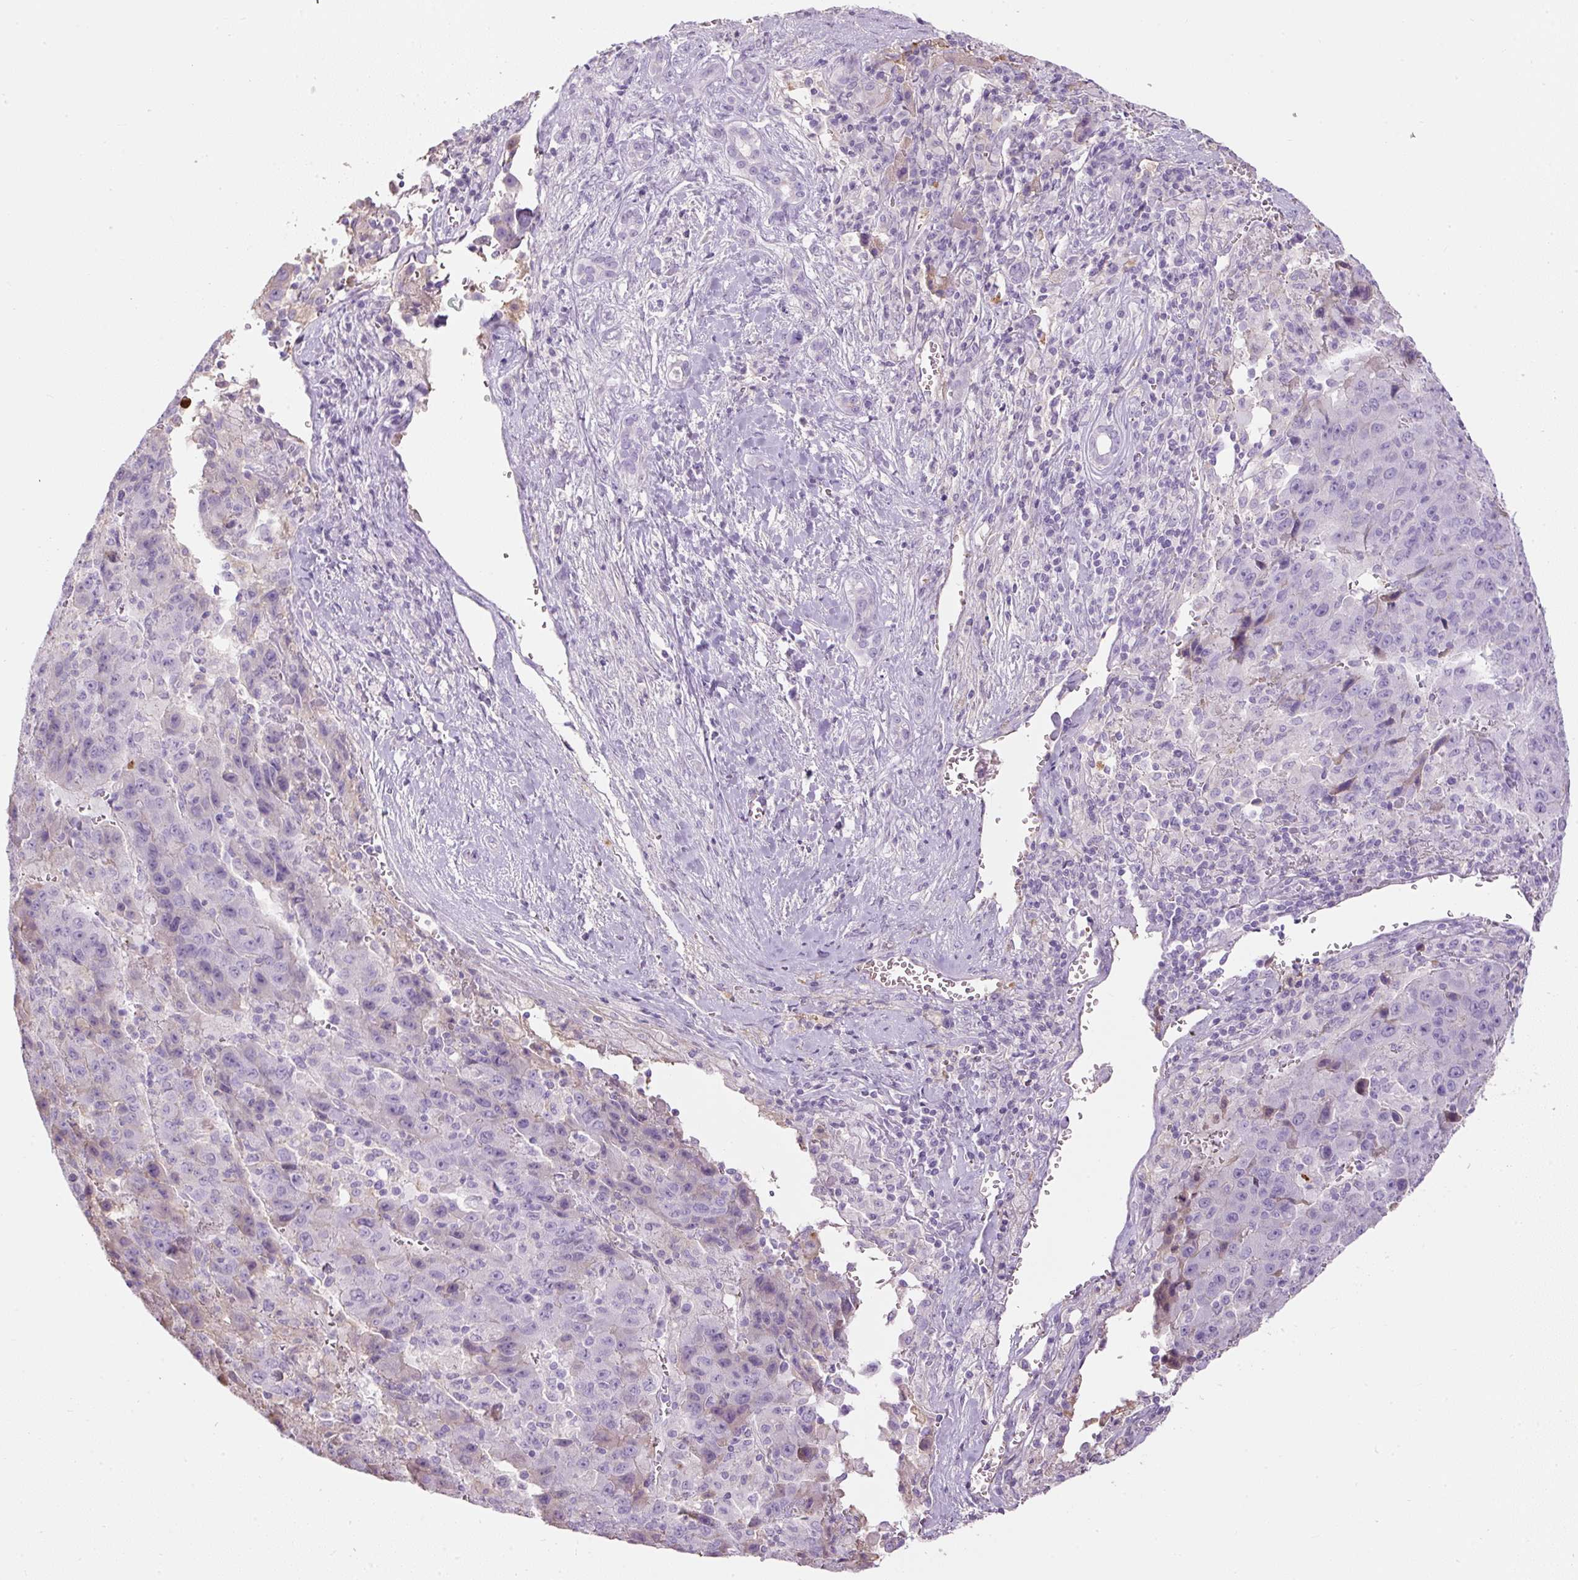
{"staining": {"intensity": "negative", "quantity": "none", "location": "none"}, "tissue": "liver cancer", "cell_type": "Tumor cells", "image_type": "cancer", "snomed": [{"axis": "morphology", "description": "Carcinoma, Hepatocellular, NOS"}, {"axis": "topography", "description": "Liver"}], "caption": "Tumor cells show no significant positivity in hepatocellular carcinoma (liver).", "gene": "APOA1", "patient": {"sex": "female", "age": 53}}